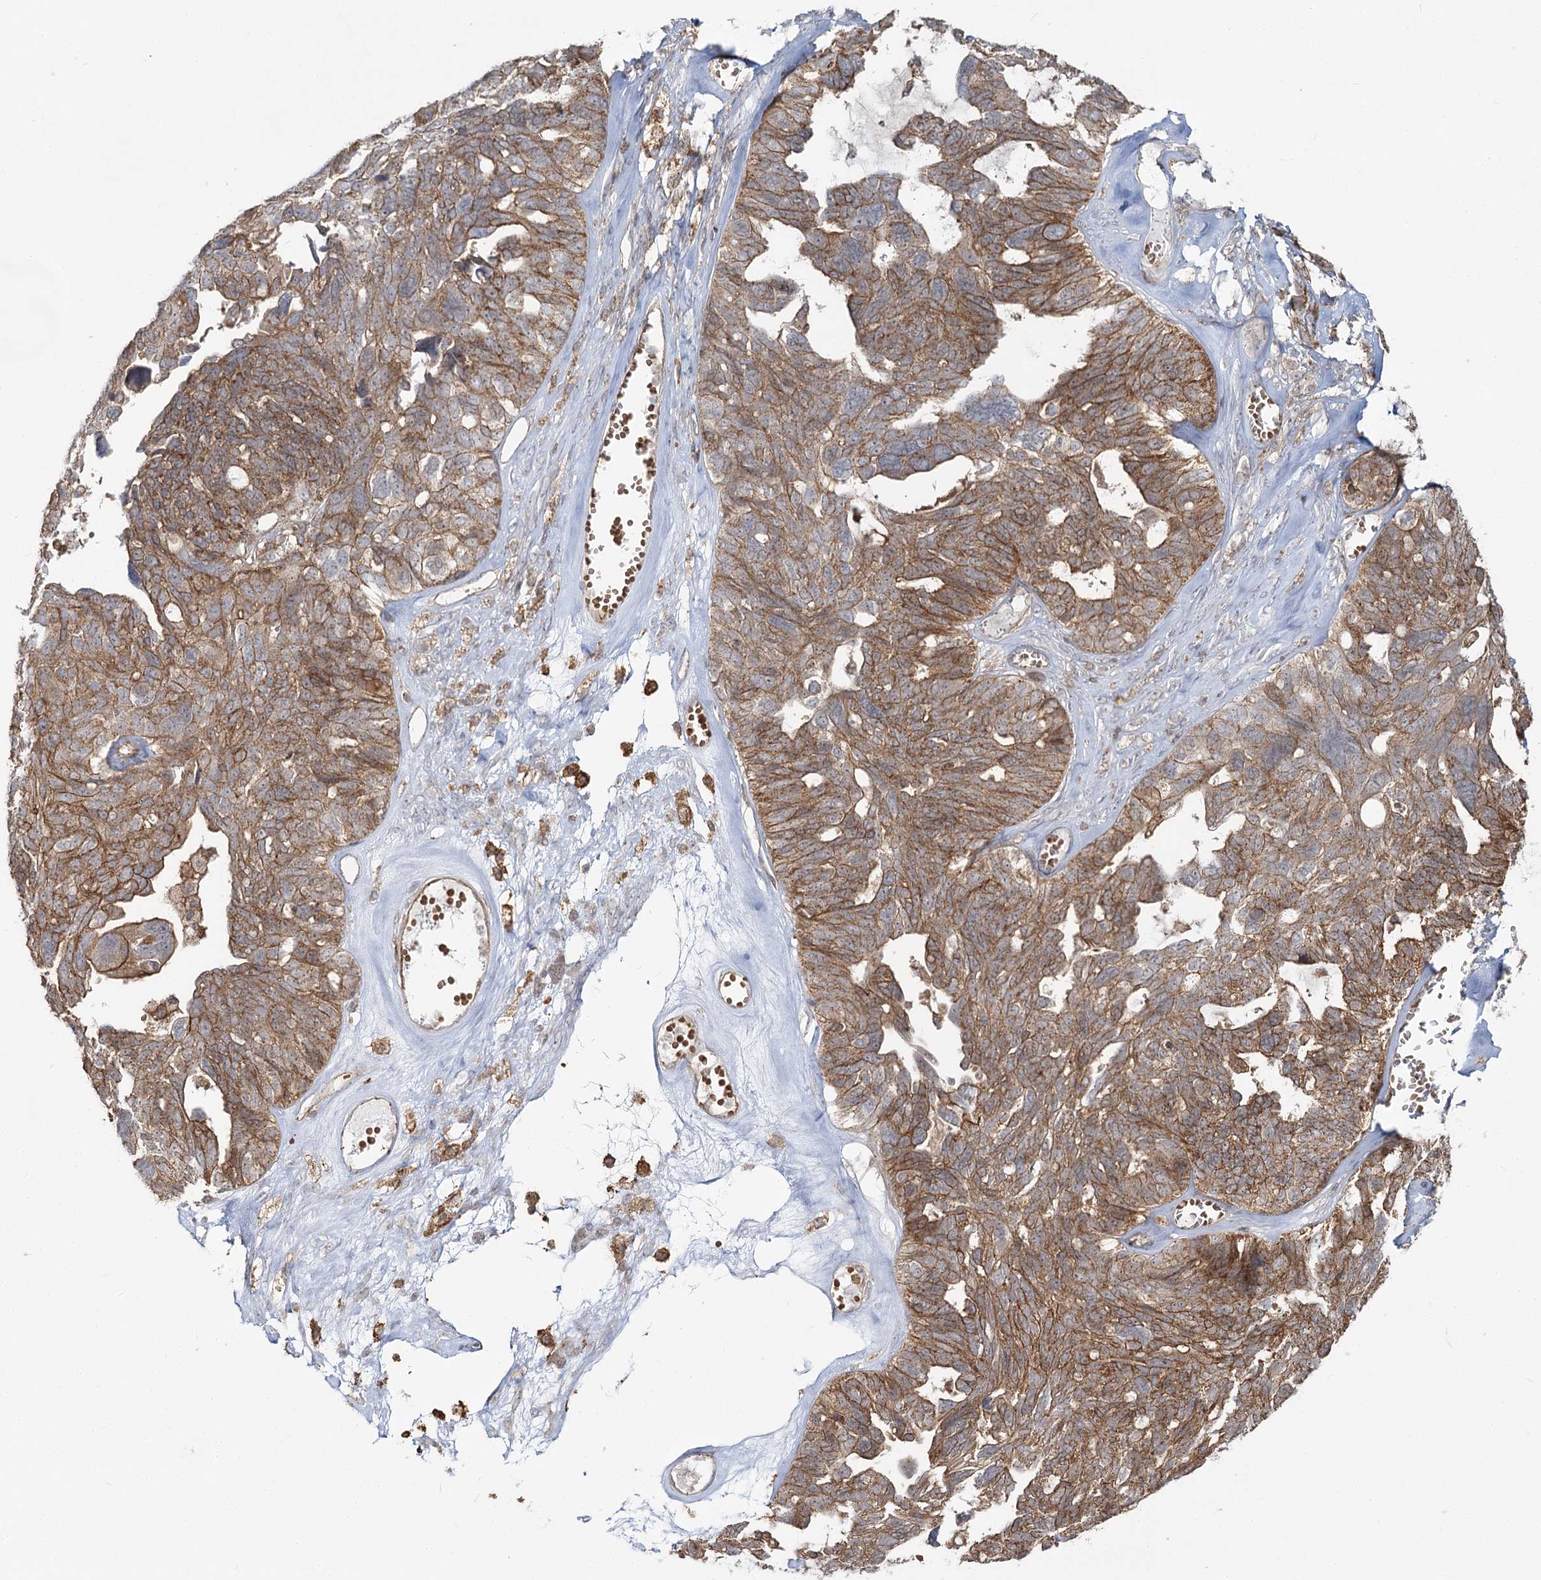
{"staining": {"intensity": "moderate", "quantity": ">75%", "location": "cytoplasmic/membranous"}, "tissue": "ovarian cancer", "cell_type": "Tumor cells", "image_type": "cancer", "snomed": [{"axis": "morphology", "description": "Cystadenocarcinoma, serous, NOS"}, {"axis": "topography", "description": "Ovary"}], "caption": "Protein analysis of ovarian serous cystadenocarcinoma tissue displays moderate cytoplasmic/membranous staining in approximately >75% of tumor cells.", "gene": "PCBD2", "patient": {"sex": "female", "age": 79}}